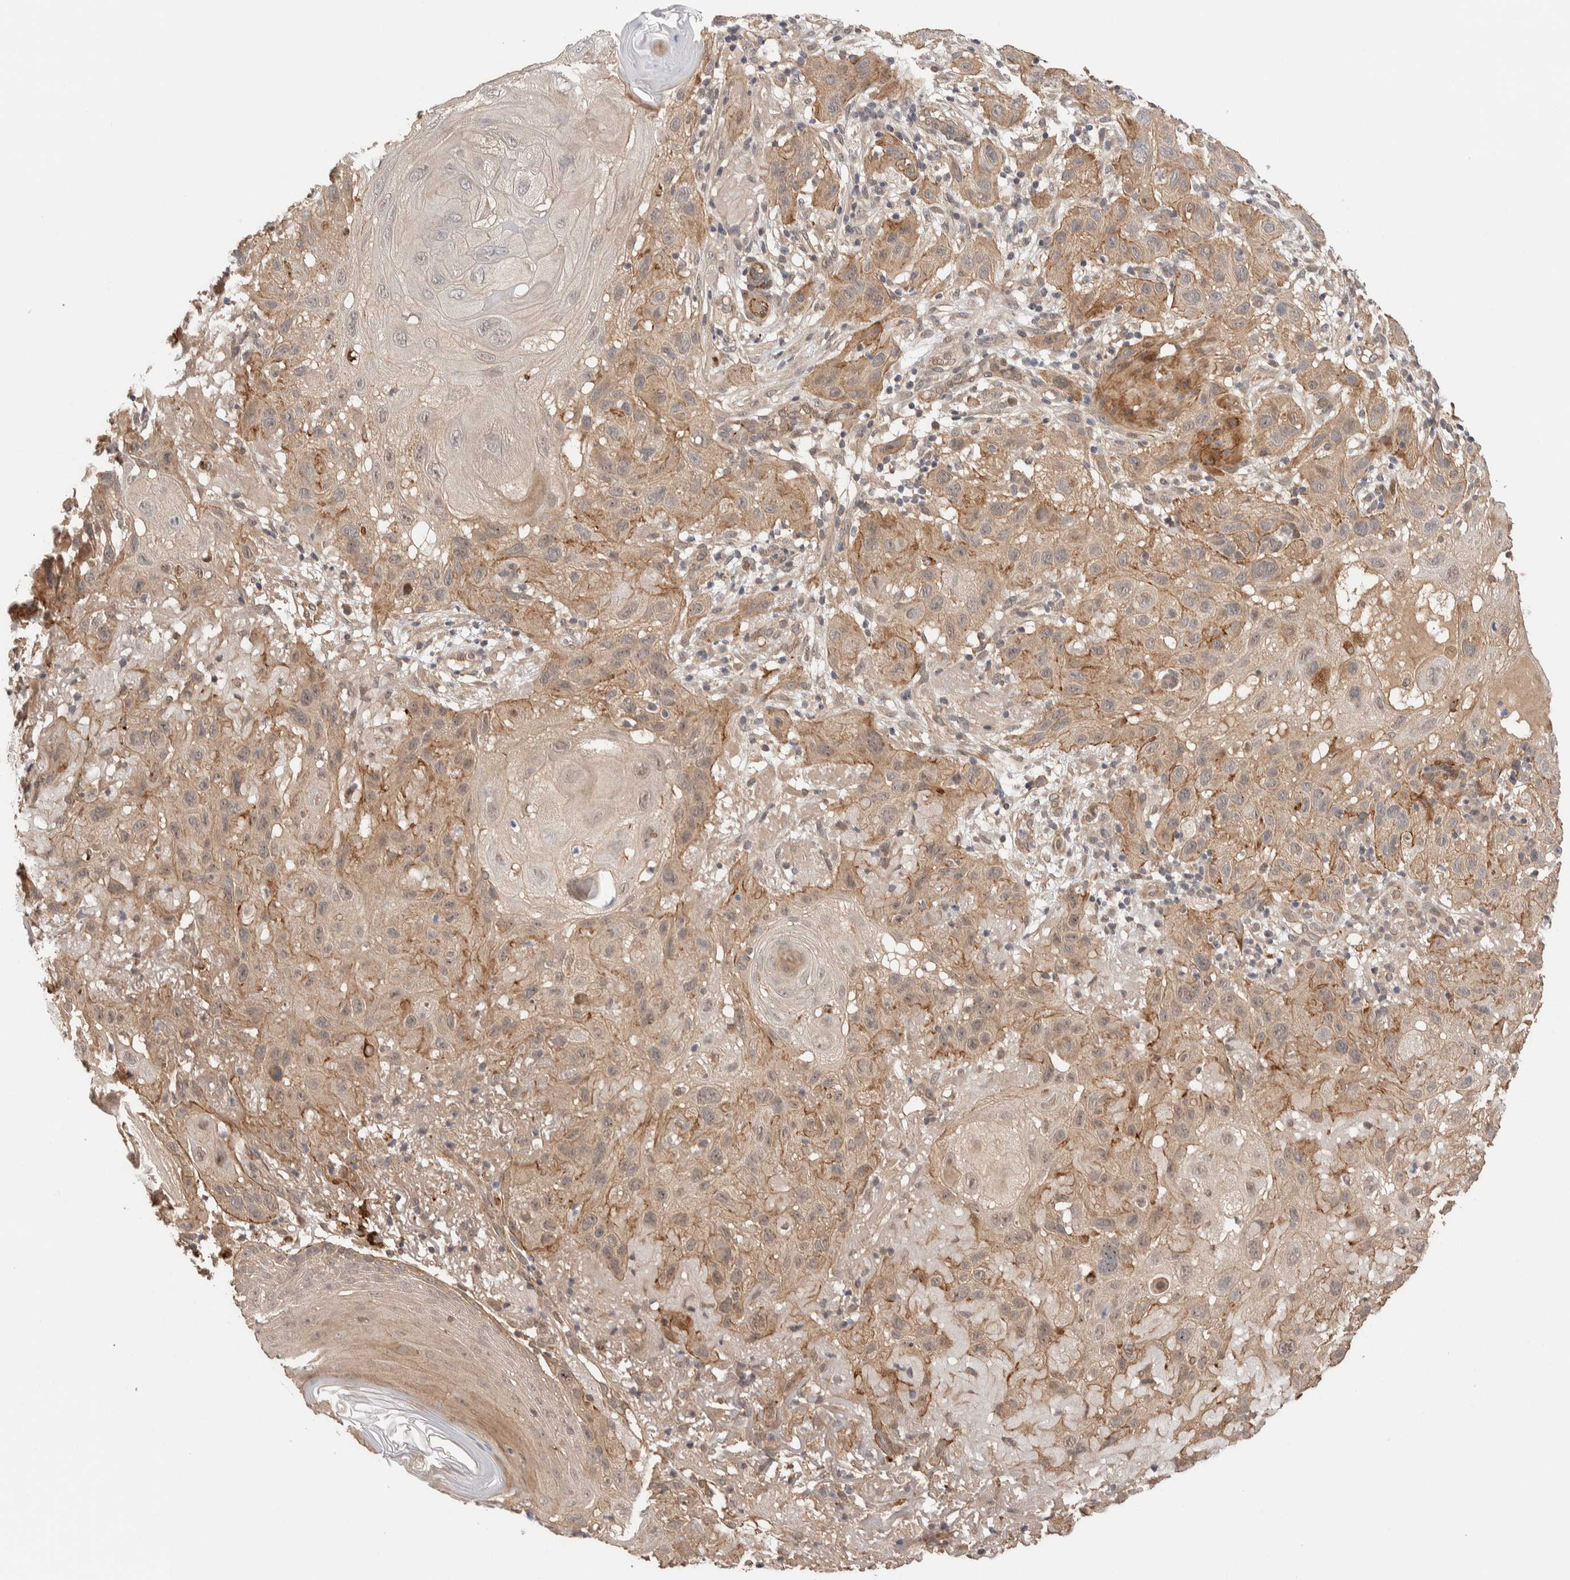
{"staining": {"intensity": "moderate", "quantity": "25%-75%", "location": "cytoplasmic/membranous,nuclear"}, "tissue": "skin cancer", "cell_type": "Tumor cells", "image_type": "cancer", "snomed": [{"axis": "morphology", "description": "Squamous cell carcinoma, NOS"}, {"axis": "topography", "description": "Skin"}], "caption": "IHC staining of squamous cell carcinoma (skin), which reveals medium levels of moderate cytoplasmic/membranous and nuclear expression in about 25%-75% of tumor cells indicating moderate cytoplasmic/membranous and nuclear protein staining. The staining was performed using DAB (brown) for protein detection and nuclei were counterstained in hematoxylin (blue).", "gene": "PRDM15", "patient": {"sex": "female", "age": 96}}